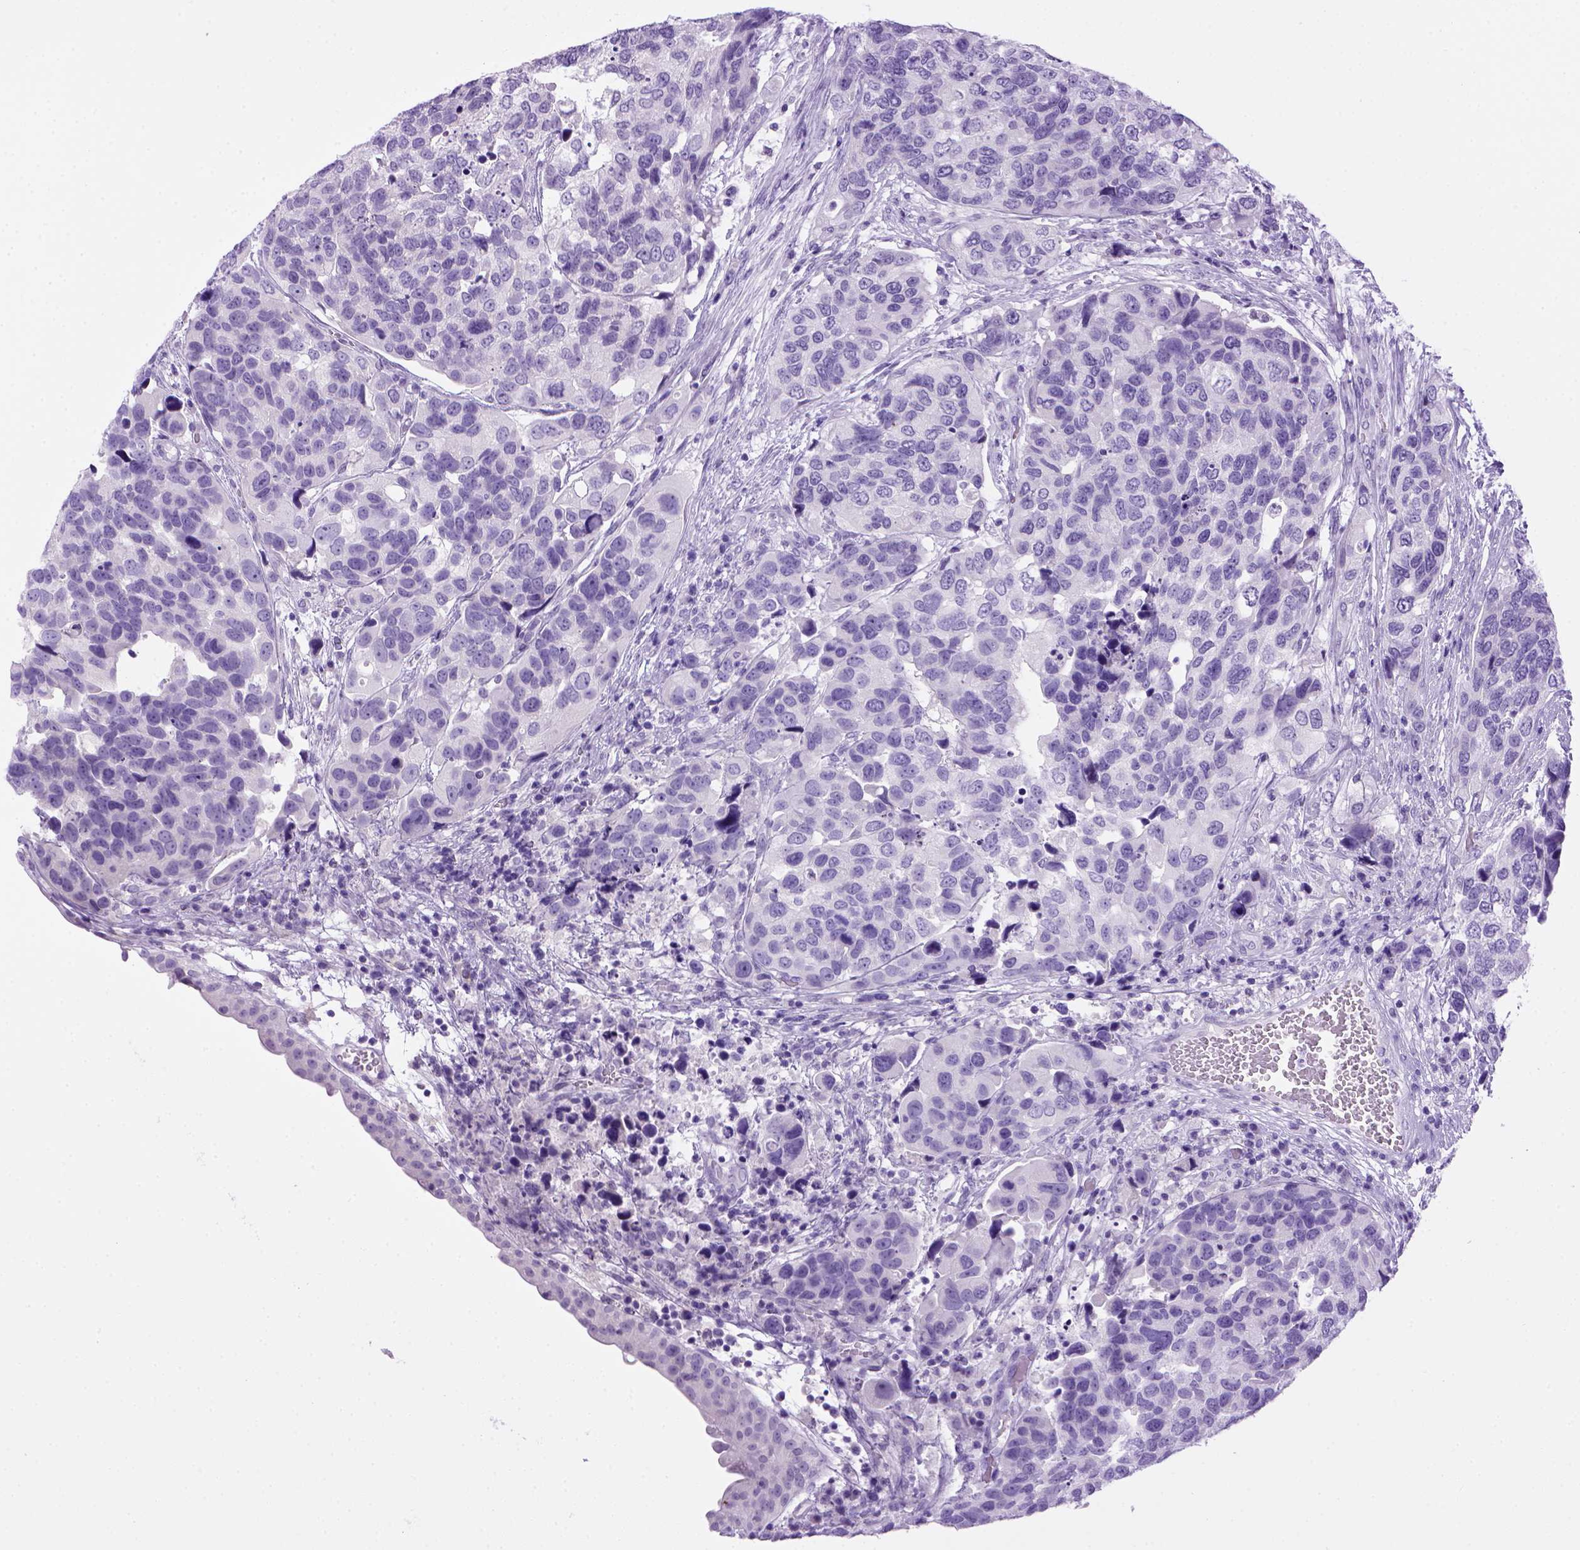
{"staining": {"intensity": "negative", "quantity": "none", "location": "none"}, "tissue": "urothelial cancer", "cell_type": "Tumor cells", "image_type": "cancer", "snomed": [{"axis": "morphology", "description": "Urothelial carcinoma, High grade"}, {"axis": "topography", "description": "Urinary bladder"}], "caption": "Tumor cells show no significant protein positivity in urothelial cancer.", "gene": "SGCG", "patient": {"sex": "male", "age": 60}}